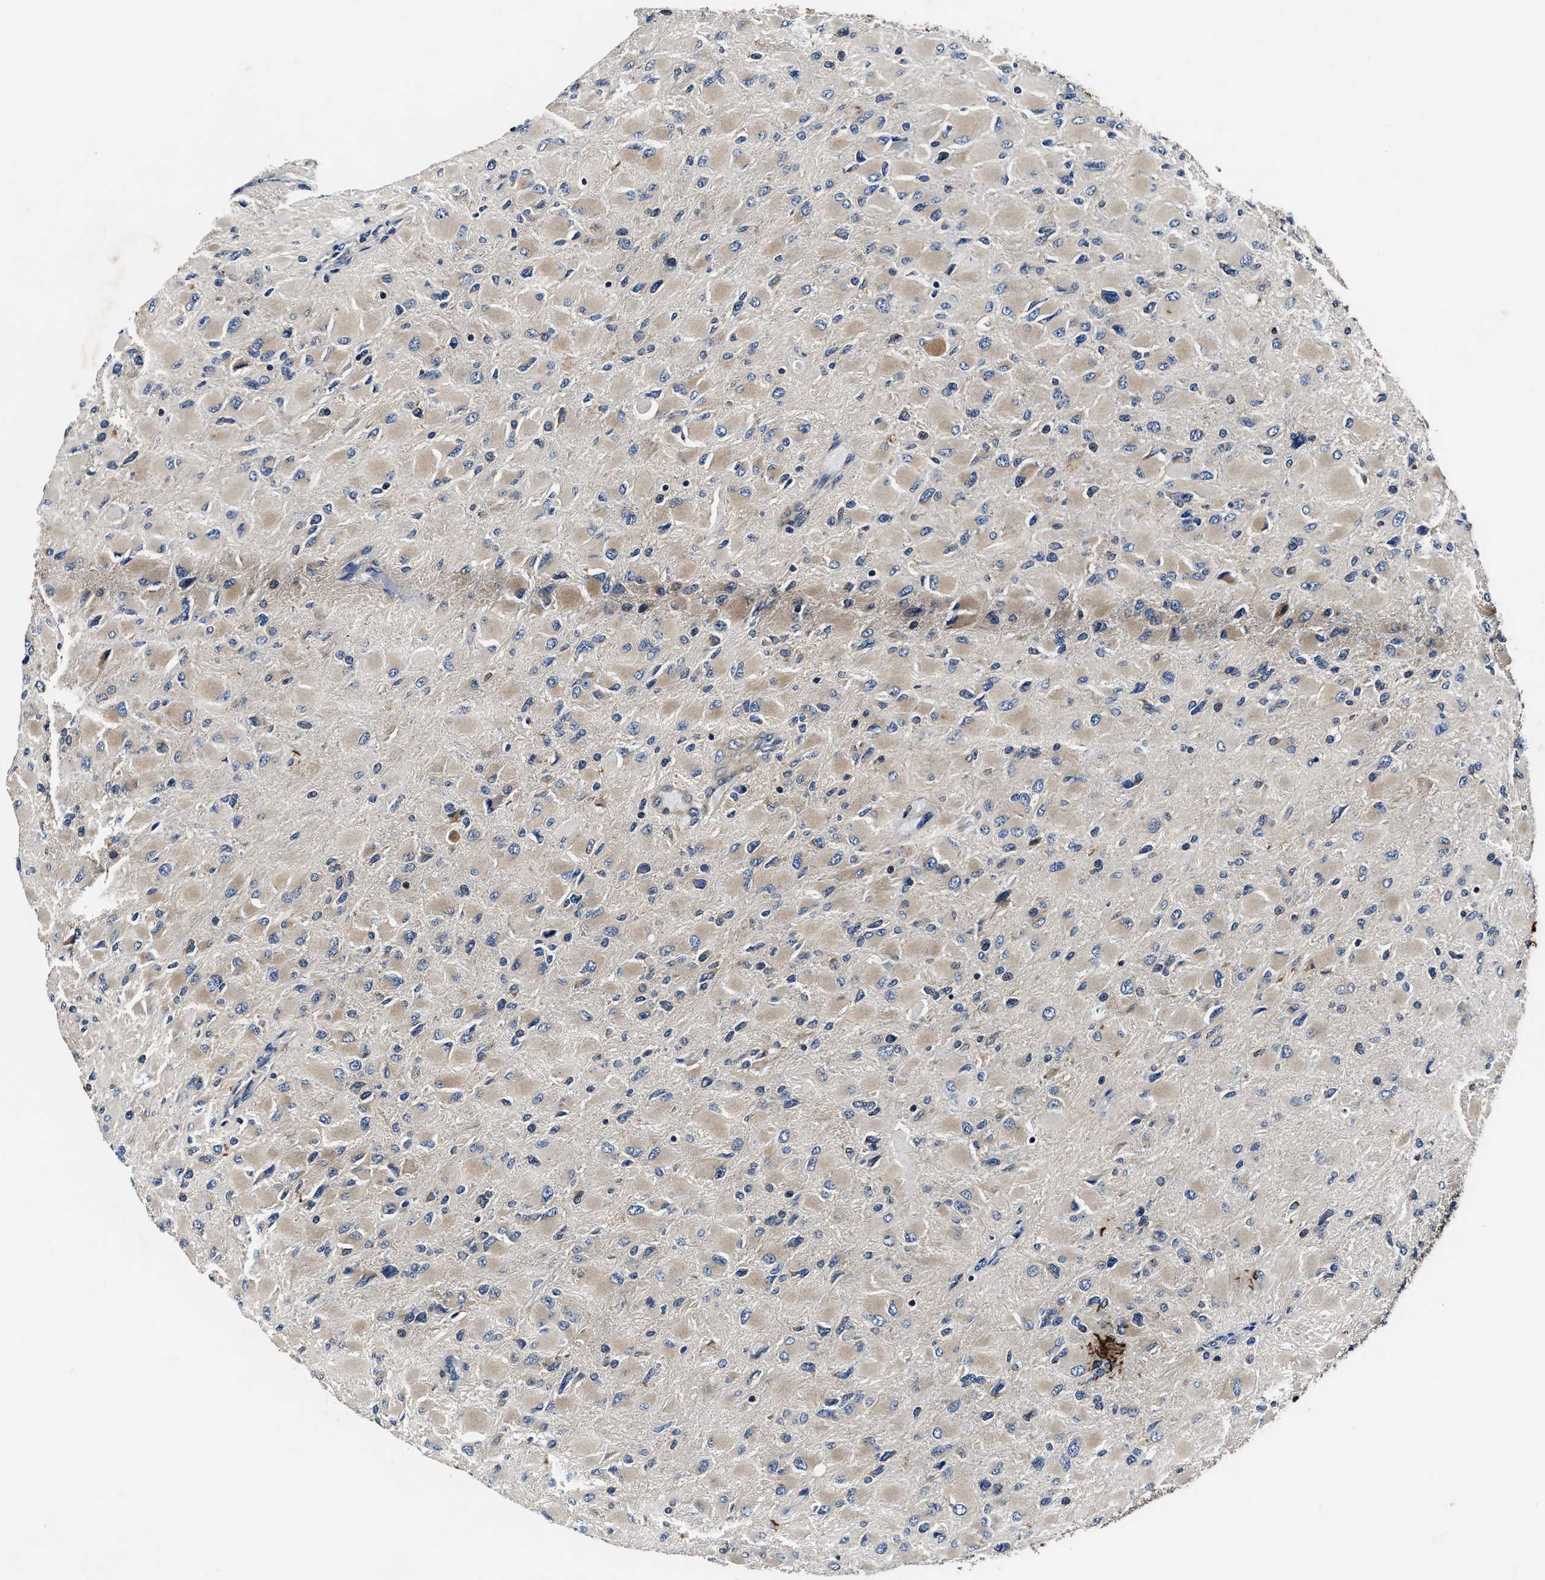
{"staining": {"intensity": "weak", "quantity": ">75%", "location": "cytoplasmic/membranous"}, "tissue": "glioma", "cell_type": "Tumor cells", "image_type": "cancer", "snomed": [{"axis": "morphology", "description": "Glioma, malignant, High grade"}, {"axis": "topography", "description": "Cerebral cortex"}], "caption": "Human glioma stained for a protein (brown) exhibits weak cytoplasmic/membranous positive expression in approximately >75% of tumor cells.", "gene": "PI4KB", "patient": {"sex": "female", "age": 36}}